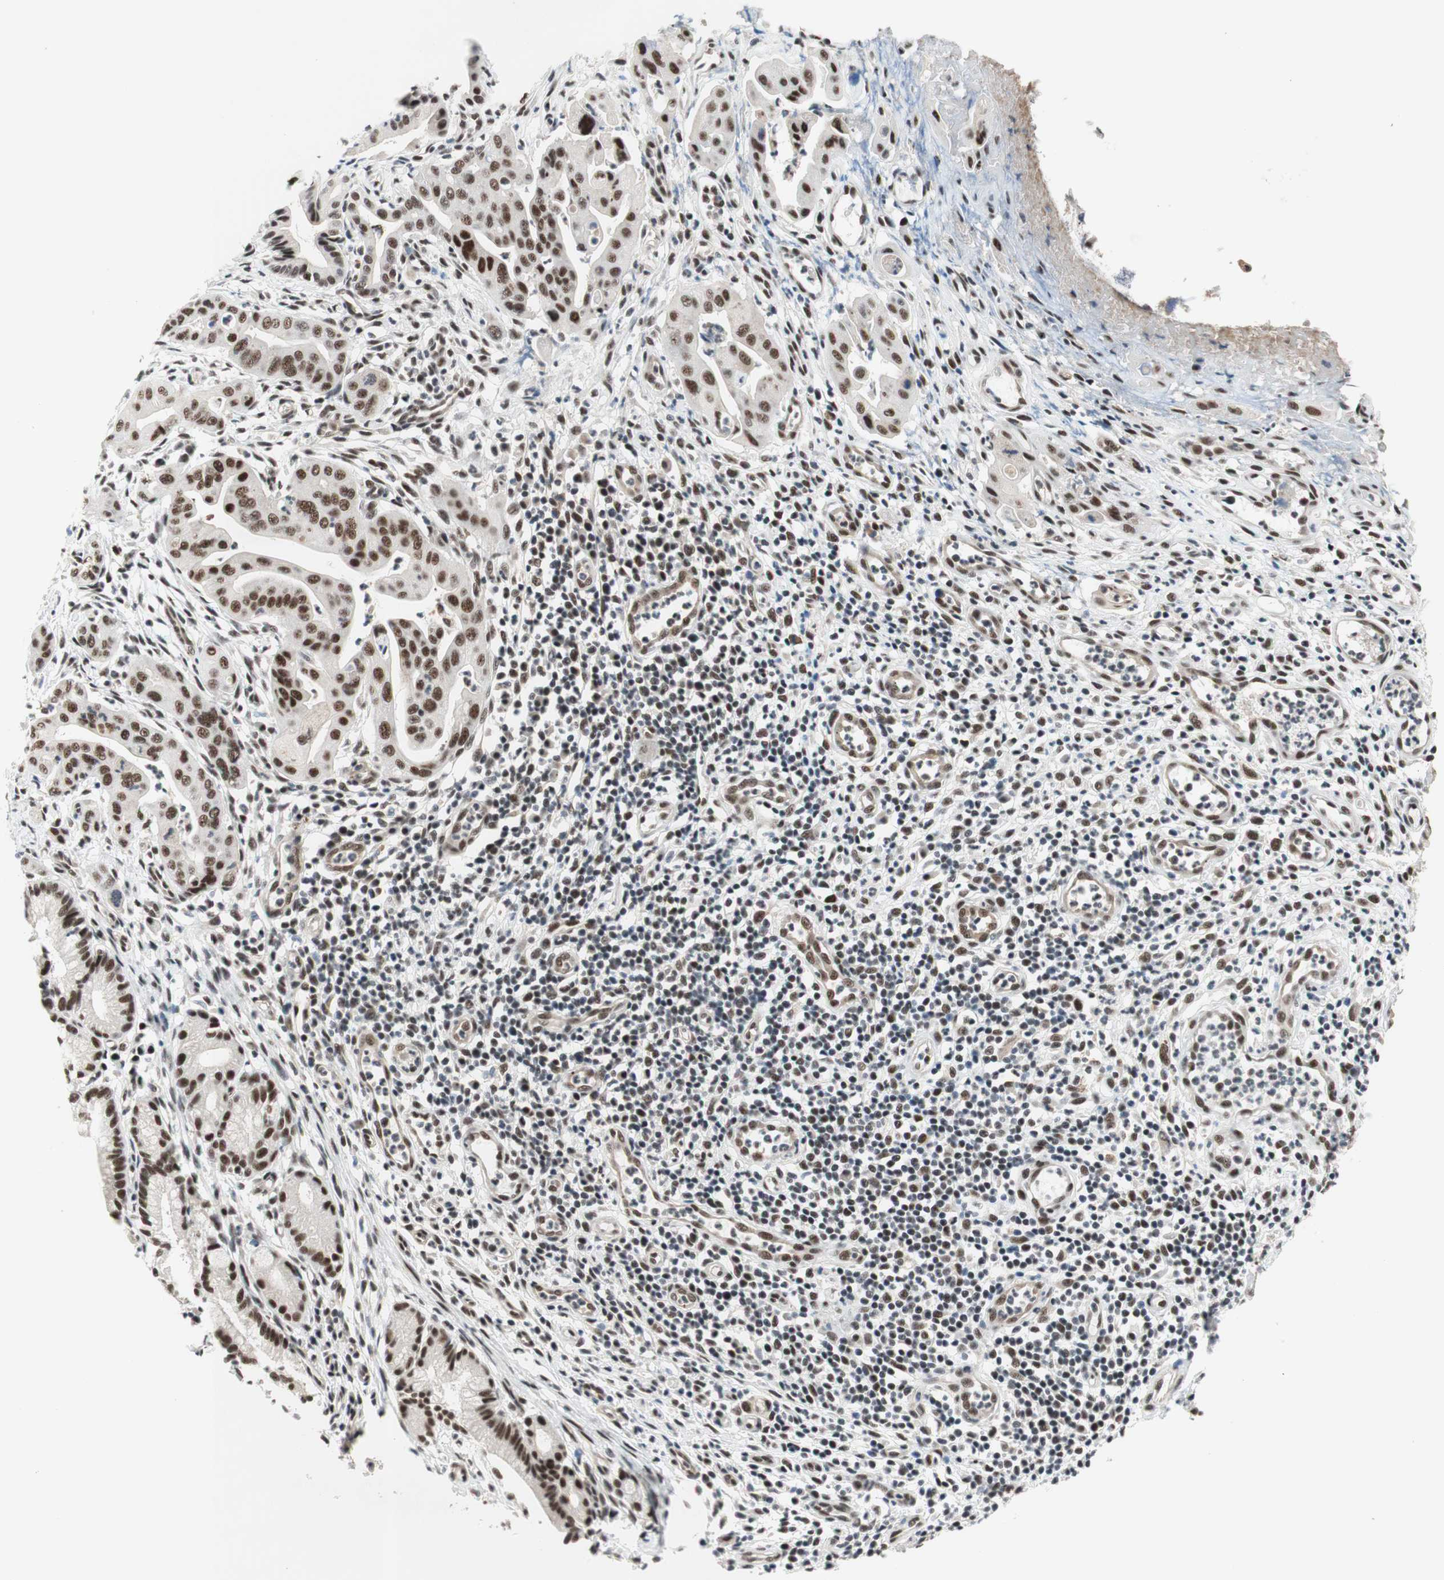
{"staining": {"intensity": "moderate", "quantity": ">75%", "location": "nuclear"}, "tissue": "pancreatic cancer", "cell_type": "Tumor cells", "image_type": "cancer", "snomed": [{"axis": "morphology", "description": "Adenocarcinoma, NOS"}, {"axis": "topography", "description": "Pancreas"}], "caption": "Approximately >75% of tumor cells in human pancreatic cancer display moderate nuclear protein expression as visualized by brown immunohistochemical staining.", "gene": "PRPF19", "patient": {"sex": "female", "age": 75}}